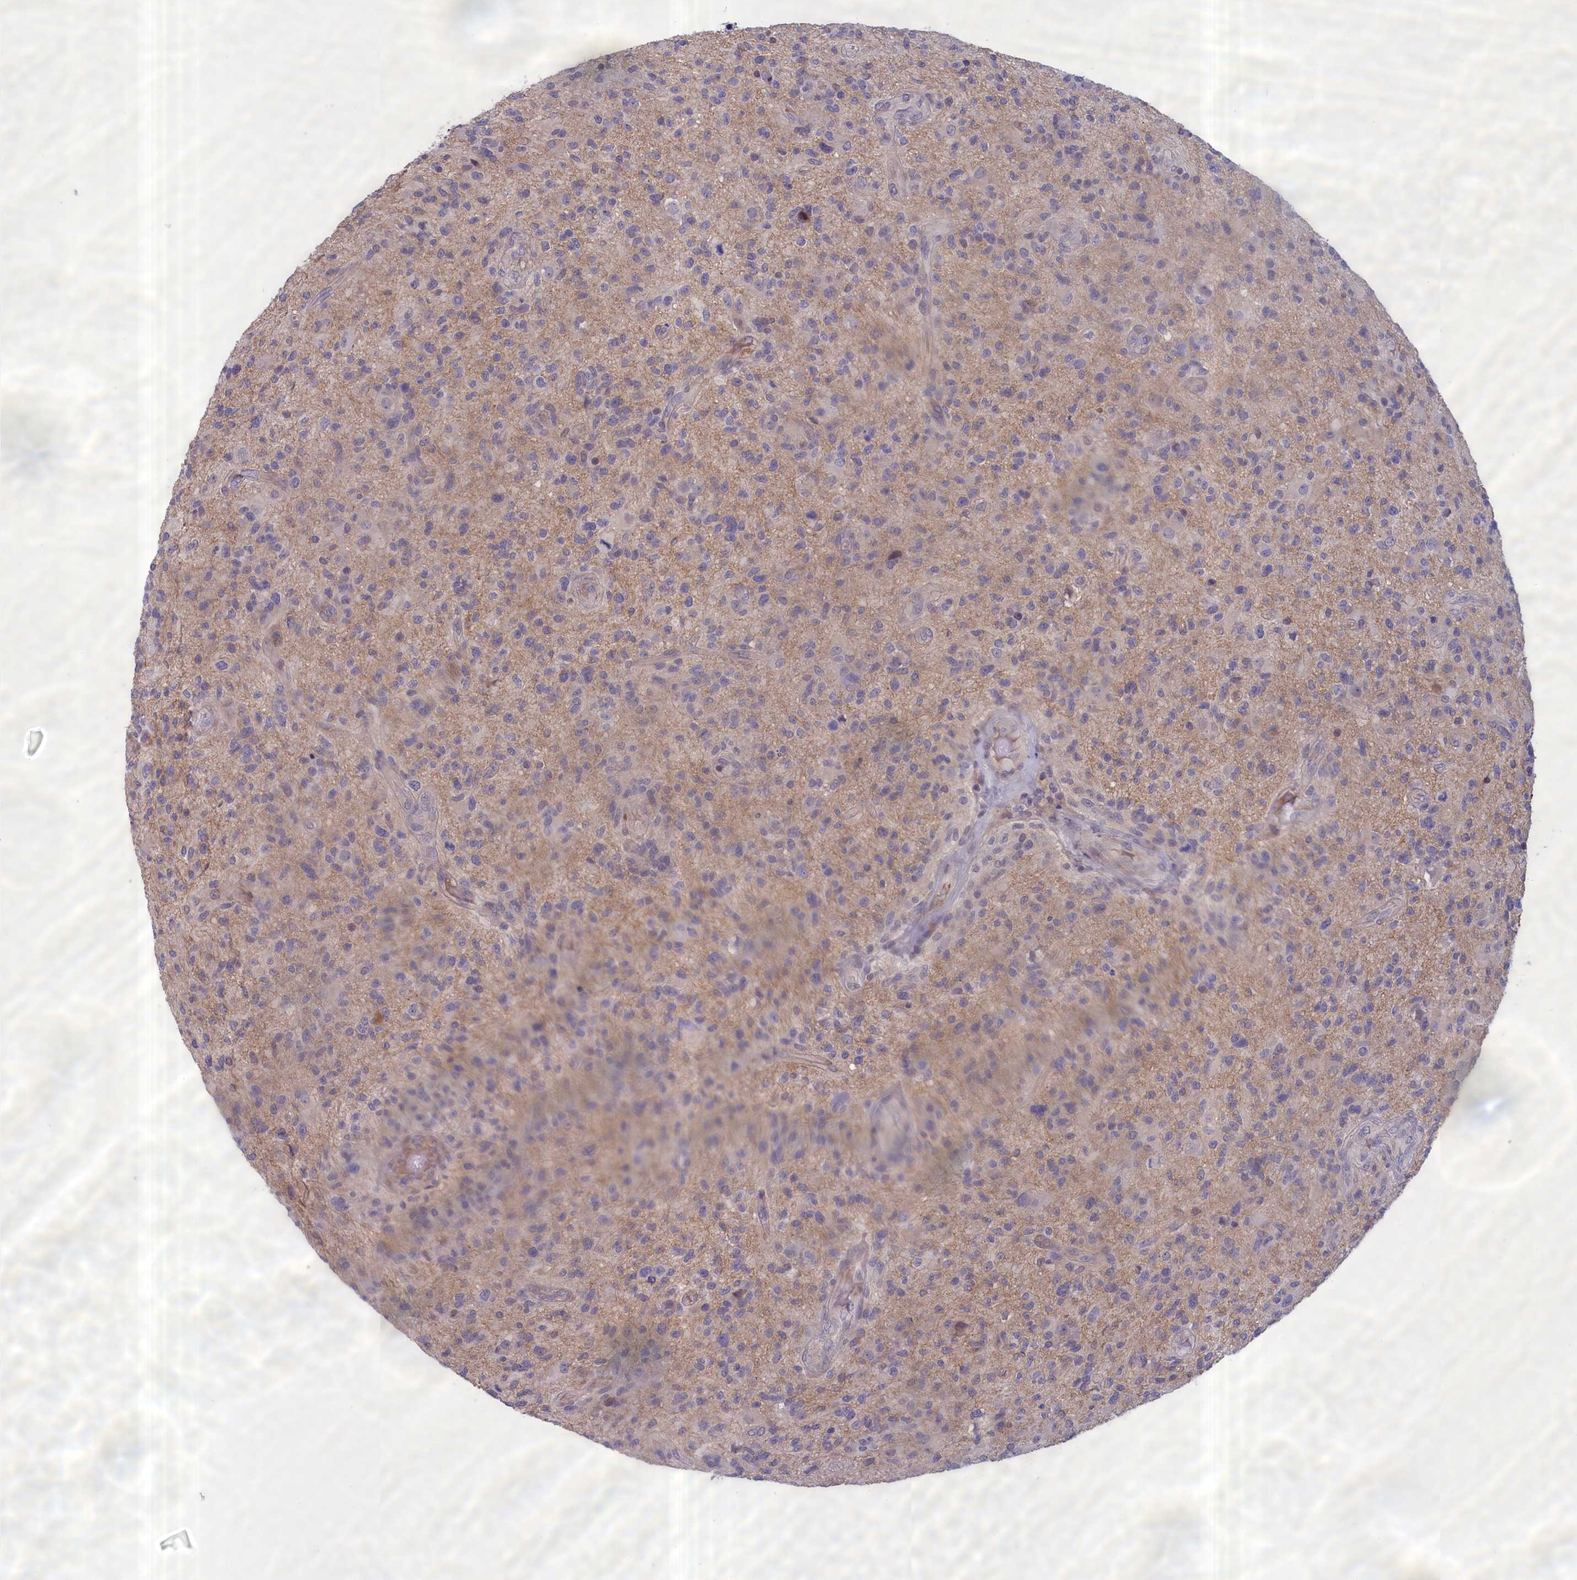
{"staining": {"intensity": "negative", "quantity": "none", "location": "none"}, "tissue": "glioma", "cell_type": "Tumor cells", "image_type": "cancer", "snomed": [{"axis": "morphology", "description": "Glioma, malignant, High grade"}, {"axis": "topography", "description": "Brain"}], "caption": "Histopathology image shows no significant protein staining in tumor cells of glioma.", "gene": "IGFALS", "patient": {"sex": "male", "age": 47}}